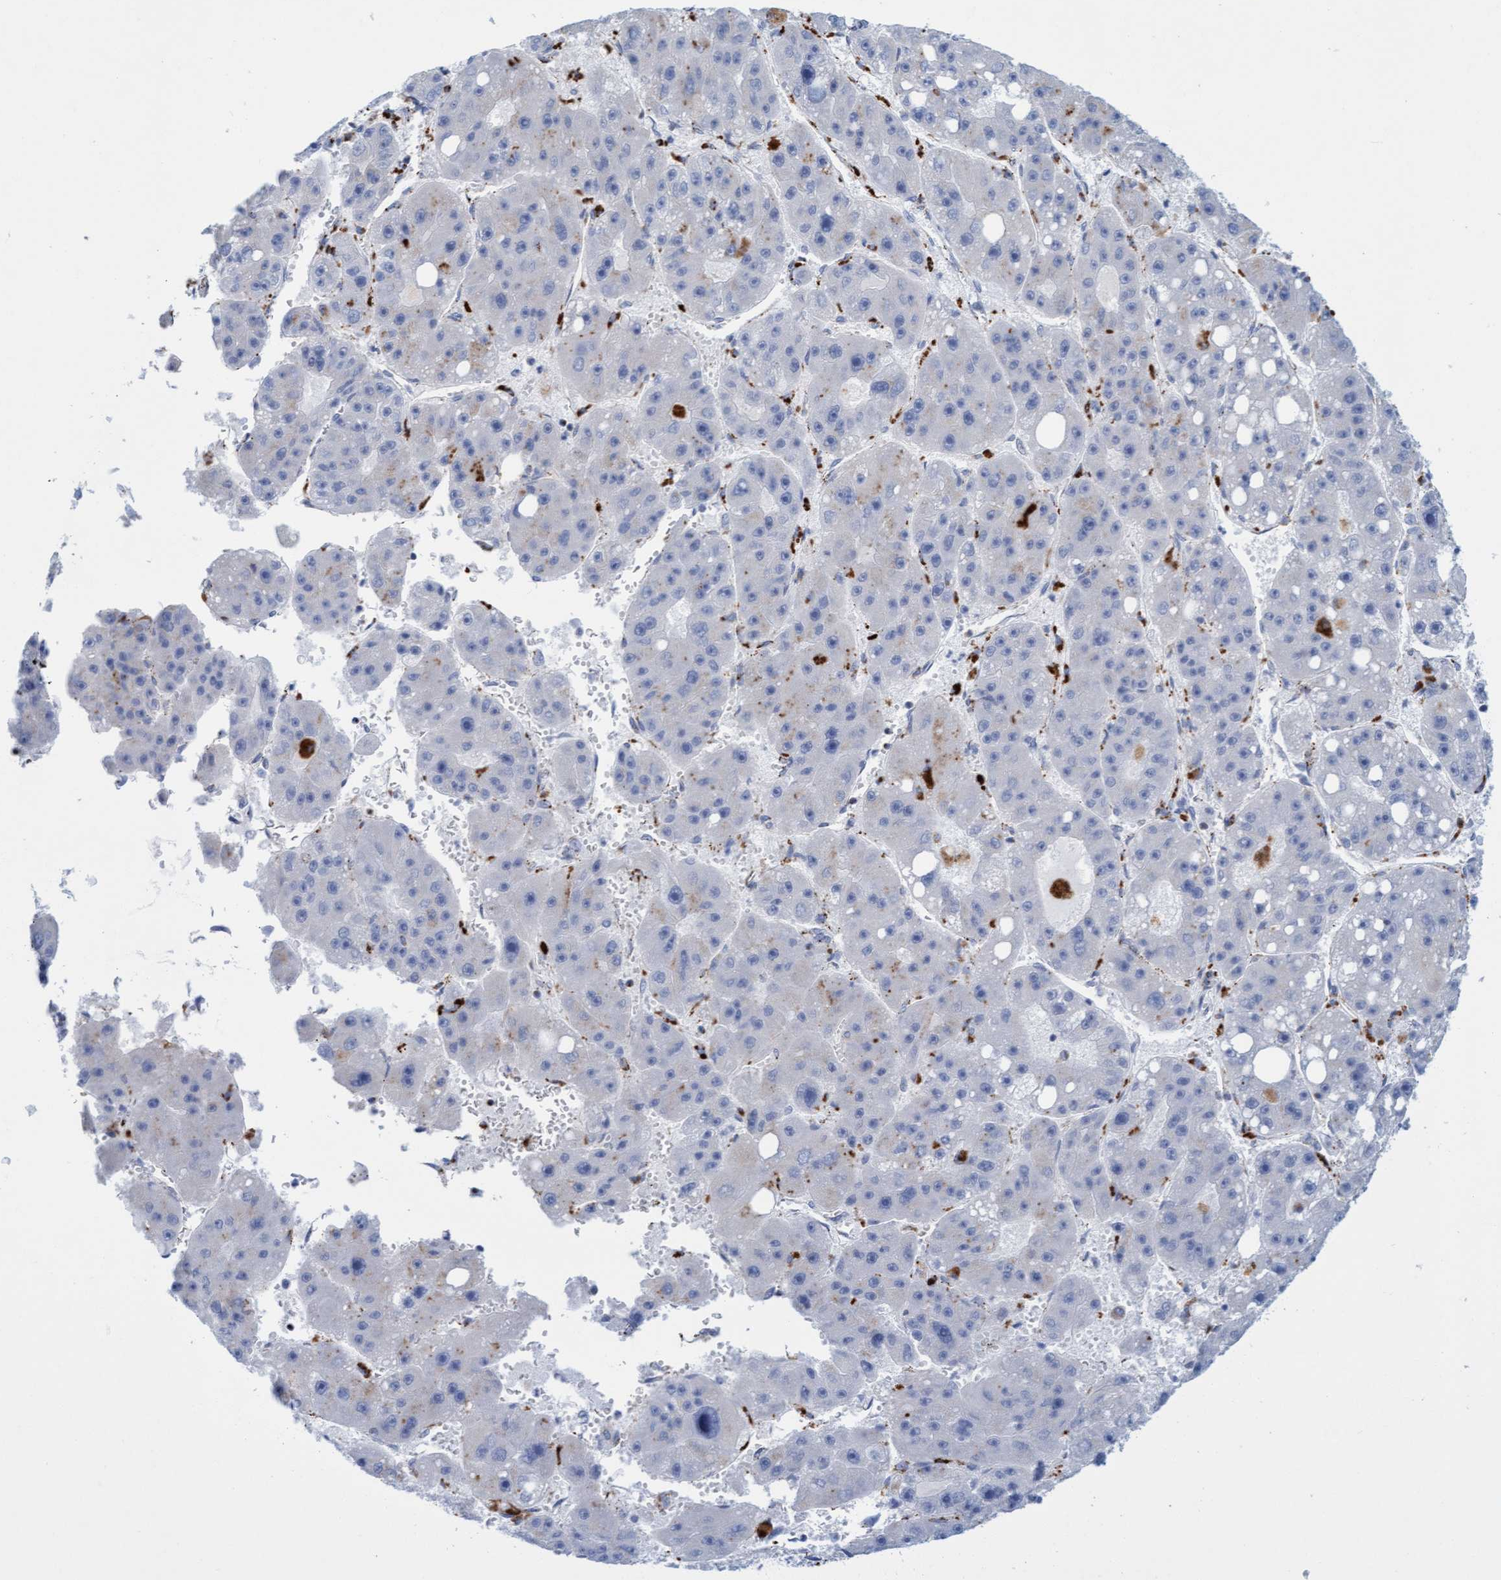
{"staining": {"intensity": "negative", "quantity": "none", "location": "none"}, "tissue": "liver cancer", "cell_type": "Tumor cells", "image_type": "cancer", "snomed": [{"axis": "morphology", "description": "Carcinoma, Hepatocellular, NOS"}, {"axis": "topography", "description": "Liver"}], "caption": "An immunohistochemistry (IHC) image of hepatocellular carcinoma (liver) is shown. There is no staining in tumor cells of hepatocellular carcinoma (liver). (DAB immunohistochemistry (IHC), high magnification).", "gene": "SGSH", "patient": {"sex": "female", "age": 61}}